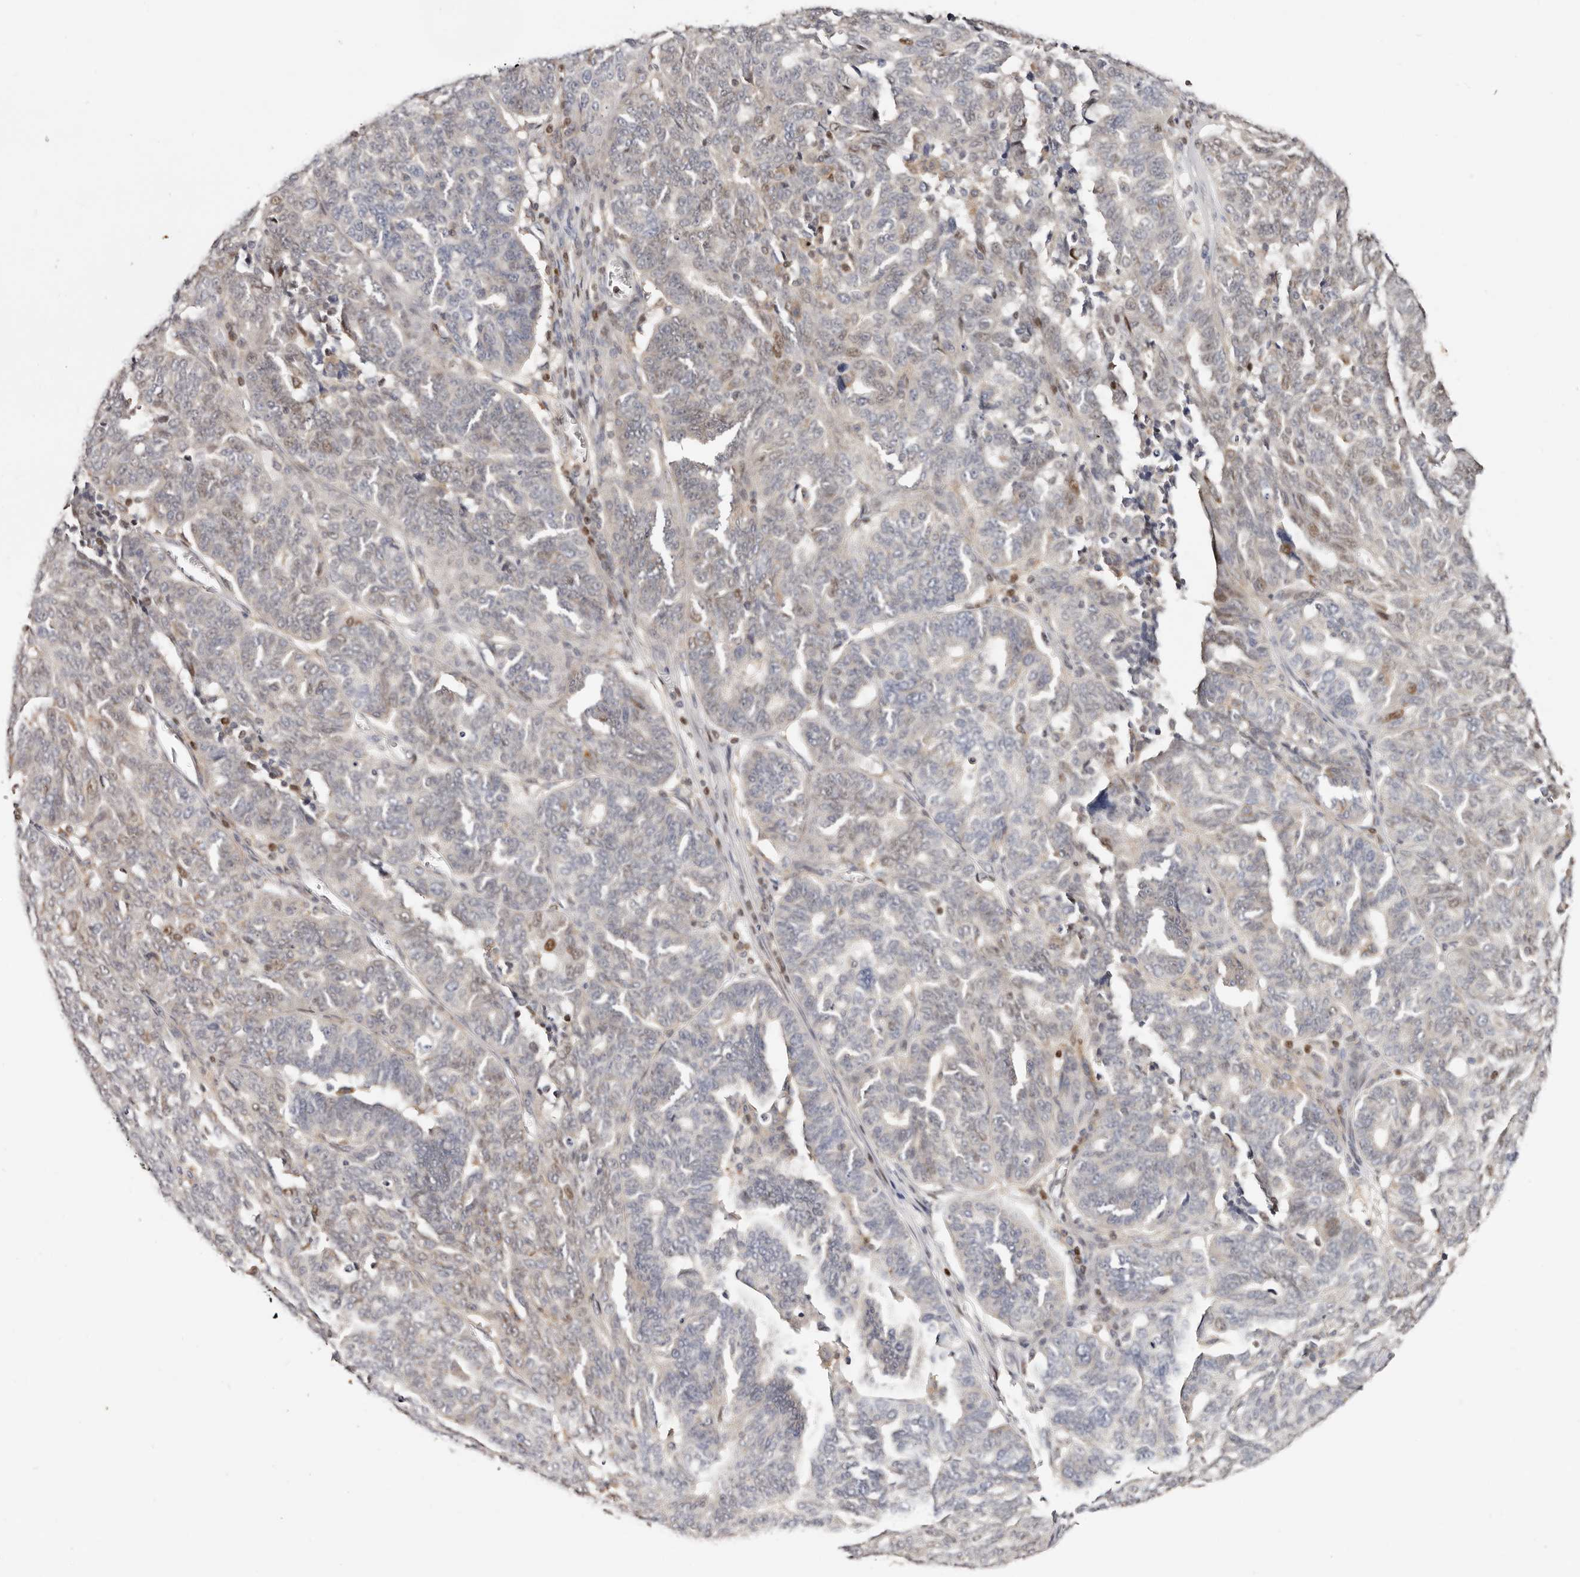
{"staining": {"intensity": "negative", "quantity": "none", "location": "none"}, "tissue": "ovarian cancer", "cell_type": "Tumor cells", "image_type": "cancer", "snomed": [{"axis": "morphology", "description": "Cystadenocarcinoma, serous, NOS"}, {"axis": "topography", "description": "Ovary"}], "caption": "Immunohistochemical staining of human ovarian serous cystadenocarcinoma displays no significant staining in tumor cells.", "gene": "IQGAP3", "patient": {"sex": "female", "age": 59}}